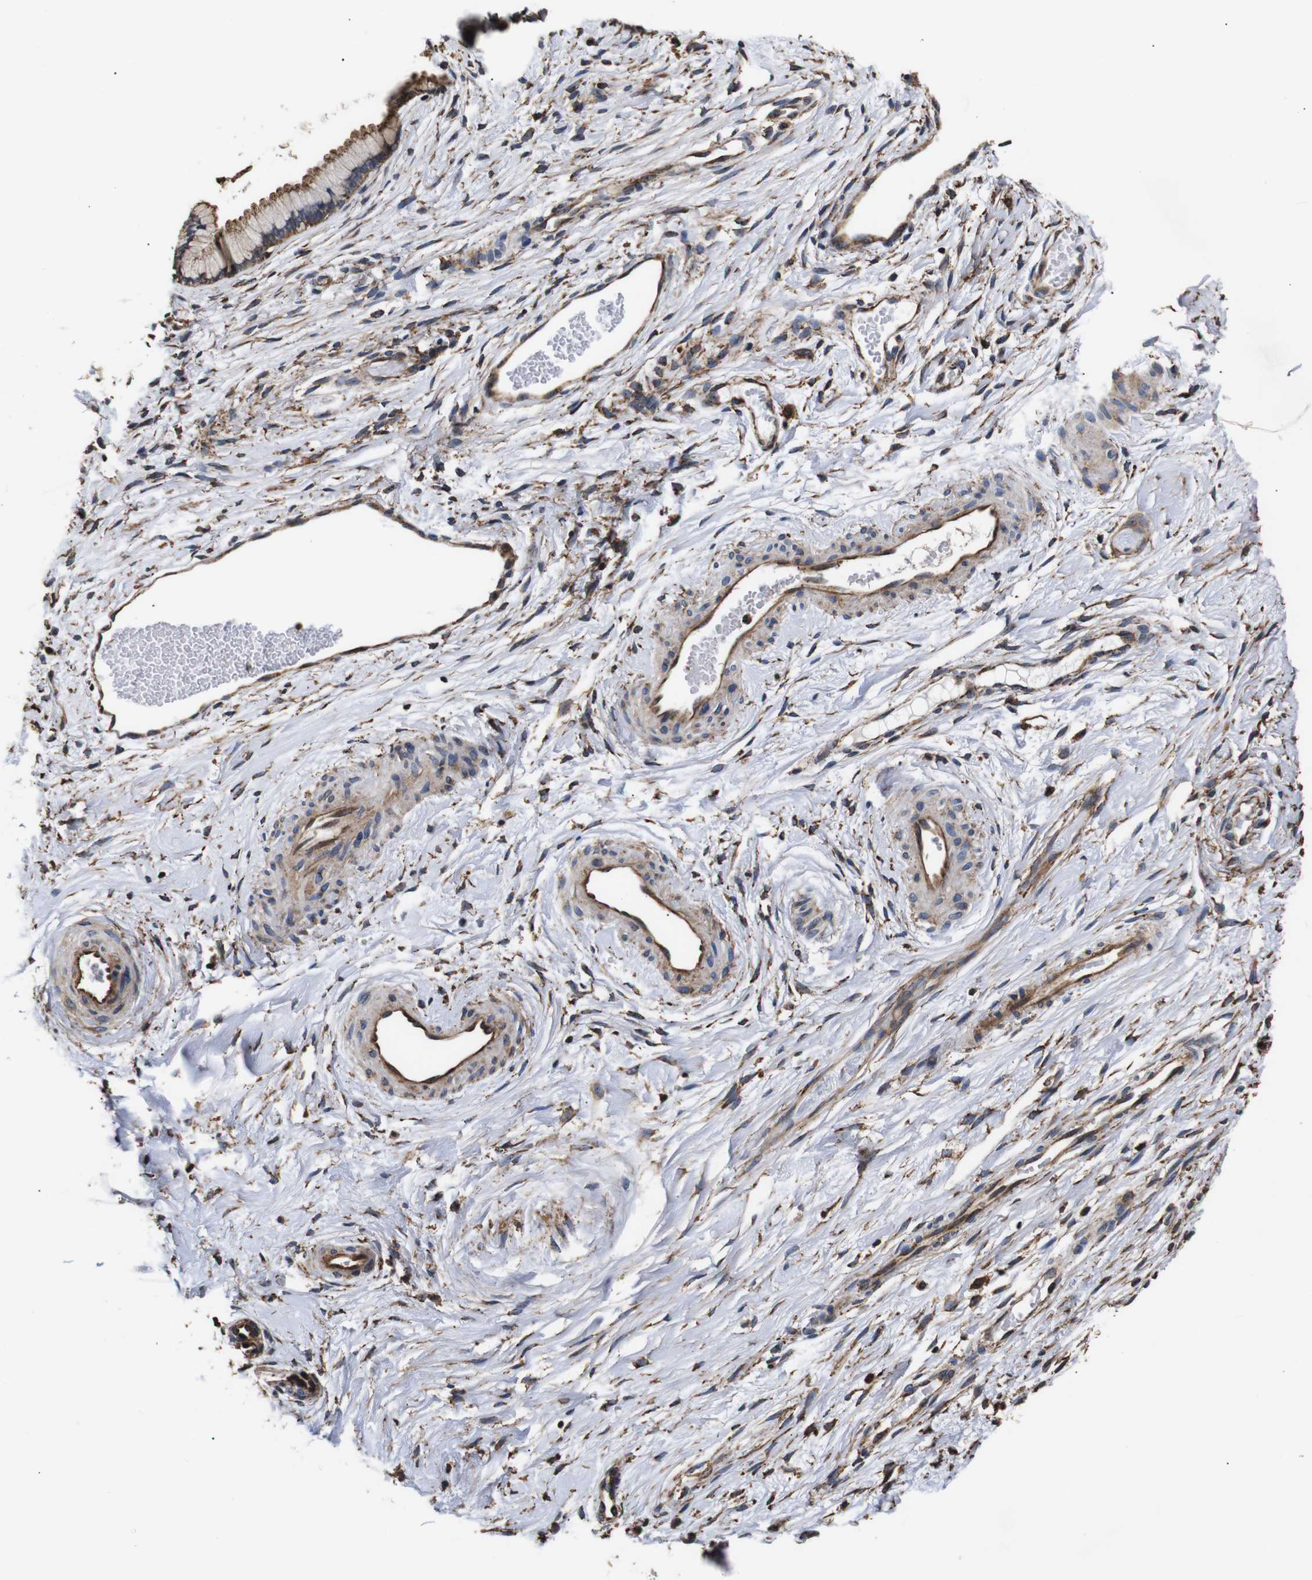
{"staining": {"intensity": "moderate", "quantity": ">75%", "location": "cytoplasmic/membranous"}, "tissue": "cervix", "cell_type": "Glandular cells", "image_type": "normal", "snomed": [{"axis": "morphology", "description": "Normal tissue, NOS"}, {"axis": "topography", "description": "Cervix"}], "caption": "Immunohistochemistry (IHC) histopathology image of benign cervix: human cervix stained using IHC reveals medium levels of moderate protein expression localized specifically in the cytoplasmic/membranous of glandular cells, appearing as a cytoplasmic/membranous brown color.", "gene": "HHIP", "patient": {"sex": "female", "age": 65}}